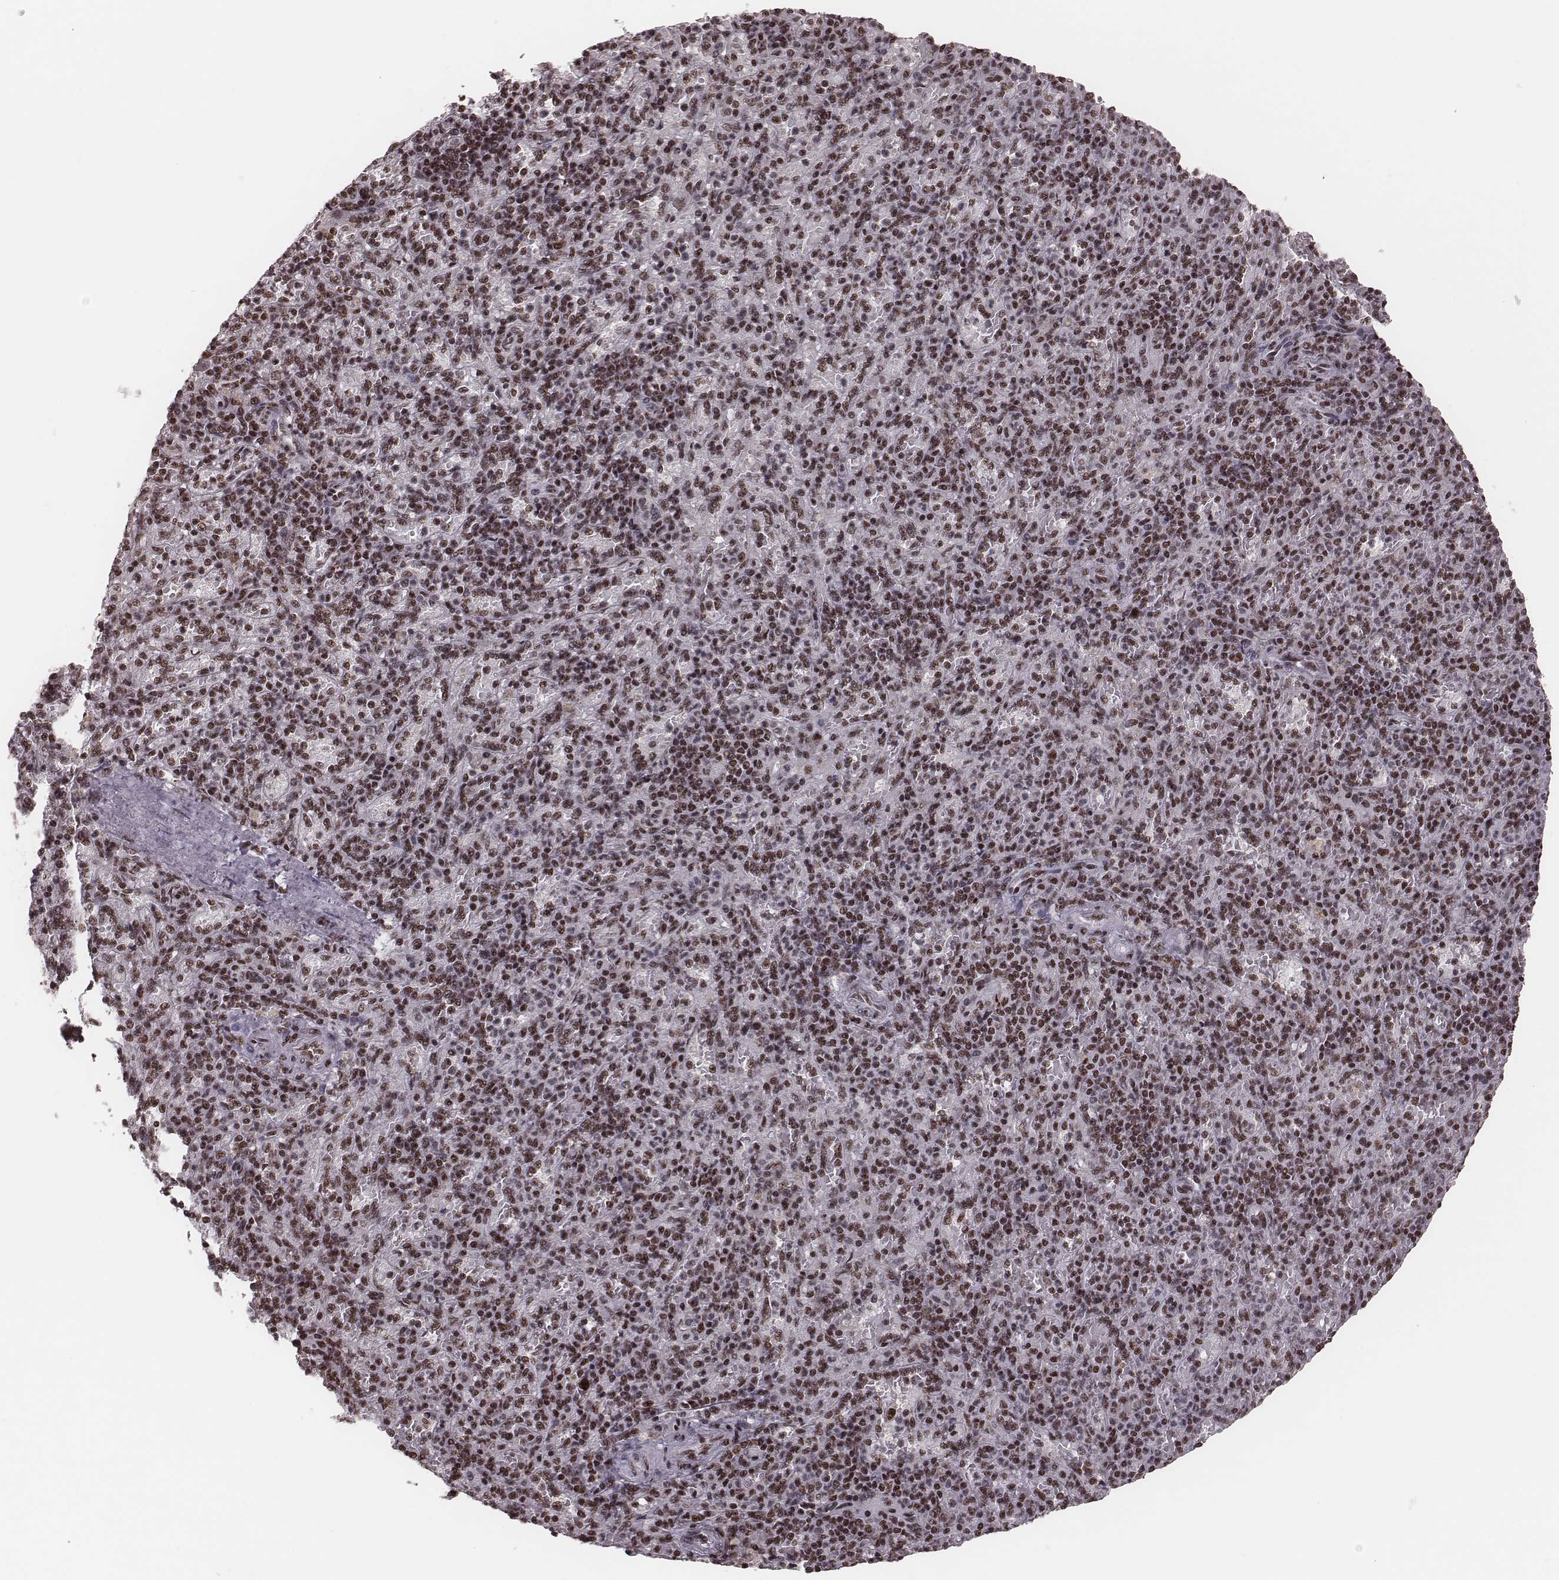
{"staining": {"intensity": "moderate", "quantity": ">75%", "location": "nuclear"}, "tissue": "spleen", "cell_type": "Cells in red pulp", "image_type": "normal", "snomed": [{"axis": "morphology", "description": "Normal tissue, NOS"}, {"axis": "topography", "description": "Spleen"}], "caption": "Moderate nuclear staining for a protein is present in about >75% of cells in red pulp of normal spleen using immunohistochemistry.", "gene": "LUC7L", "patient": {"sex": "female", "age": 74}}